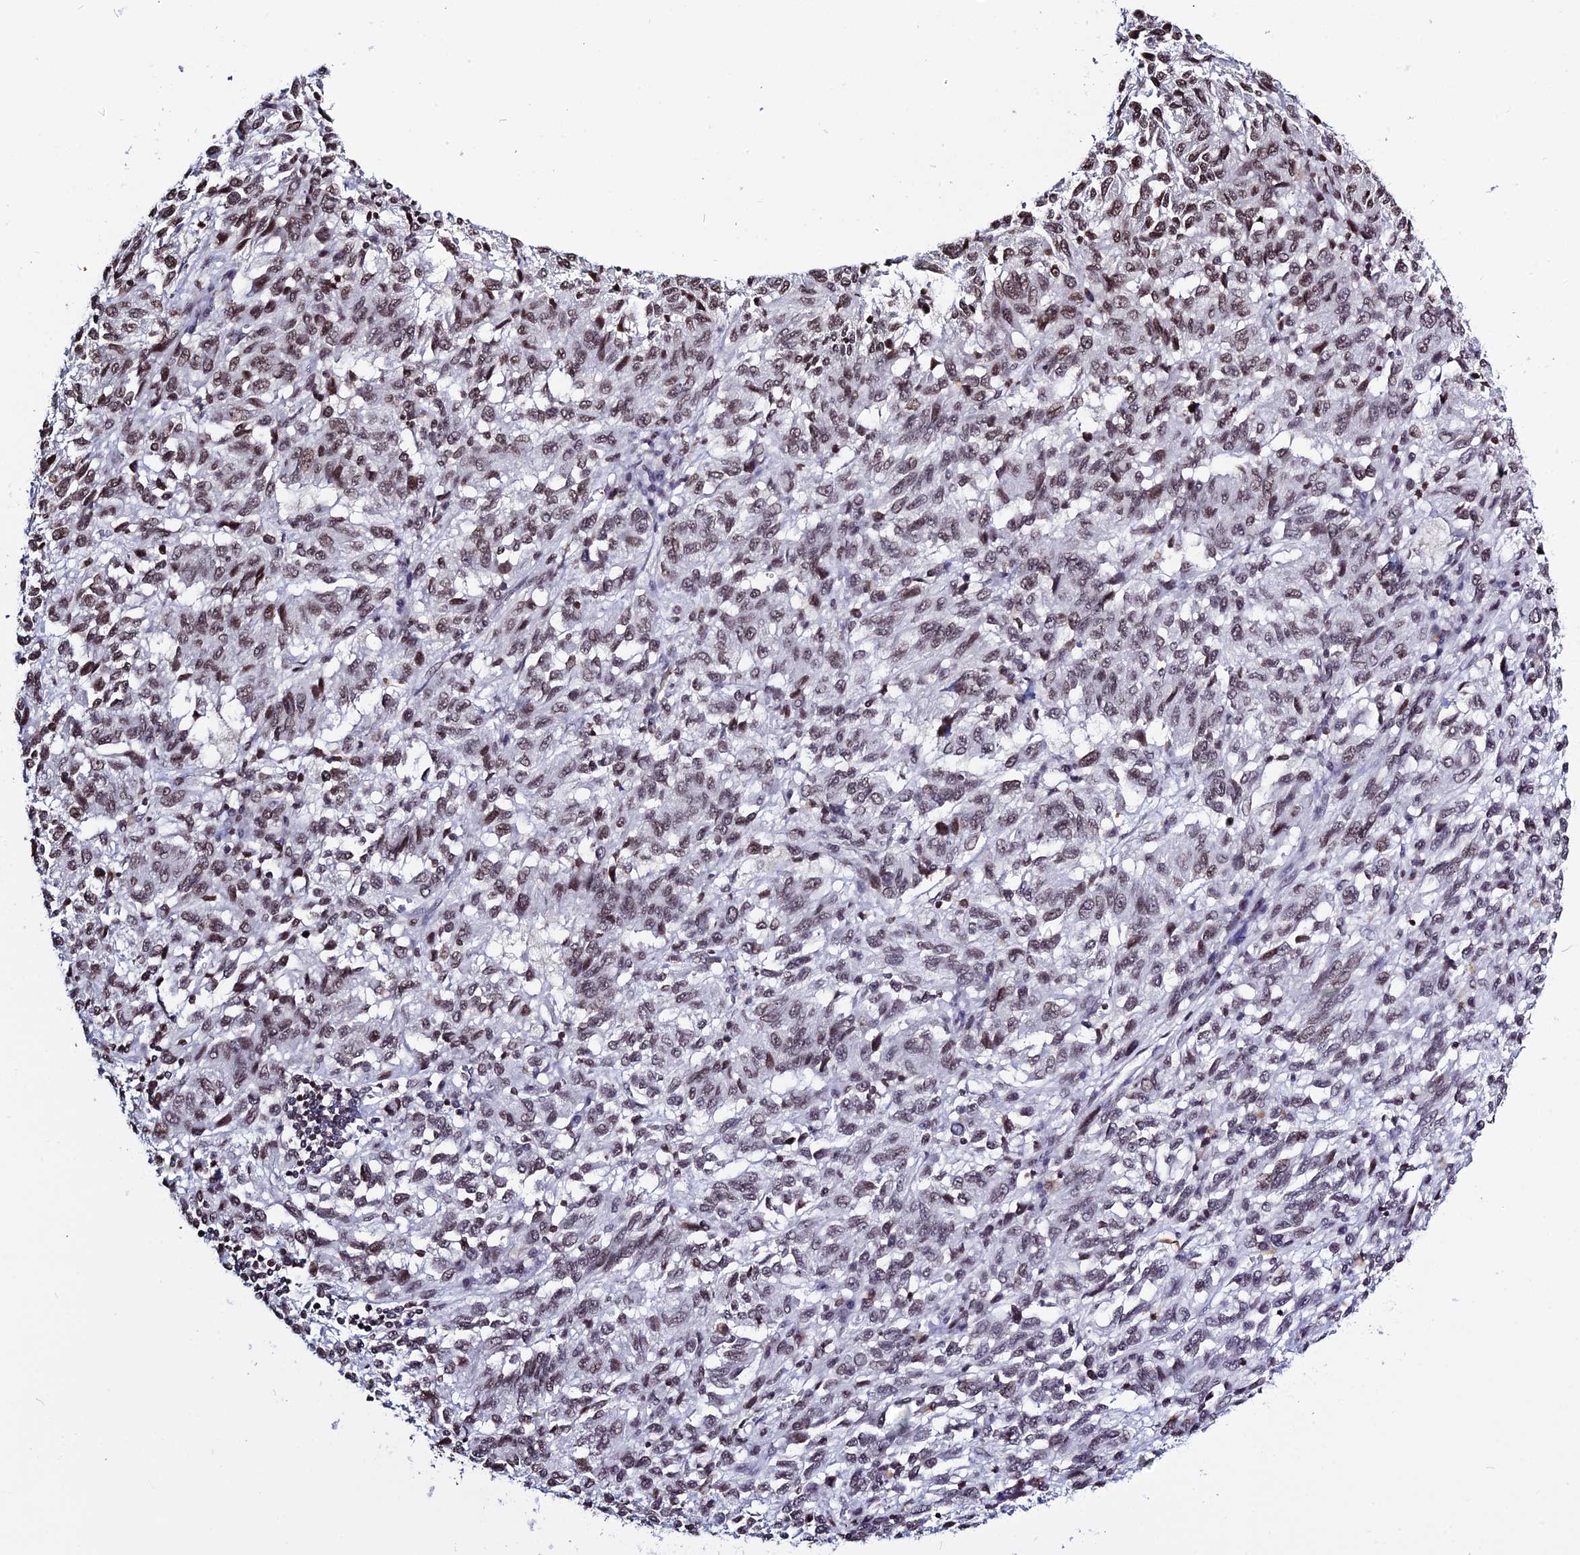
{"staining": {"intensity": "moderate", "quantity": ">75%", "location": "nuclear"}, "tissue": "melanoma", "cell_type": "Tumor cells", "image_type": "cancer", "snomed": [{"axis": "morphology", "description": "Malignant melanoma, Metastatic site"}, {"axis": "topography", "description": "Lung"}], "caption": "Moderate nuclear expression for a protein is identified in about >75% of tumor cells of malignant melanoma (metastatic site) using IHC.", "gene": "MACROH2A2", "patient": {"sex": "male", "age": 64}}